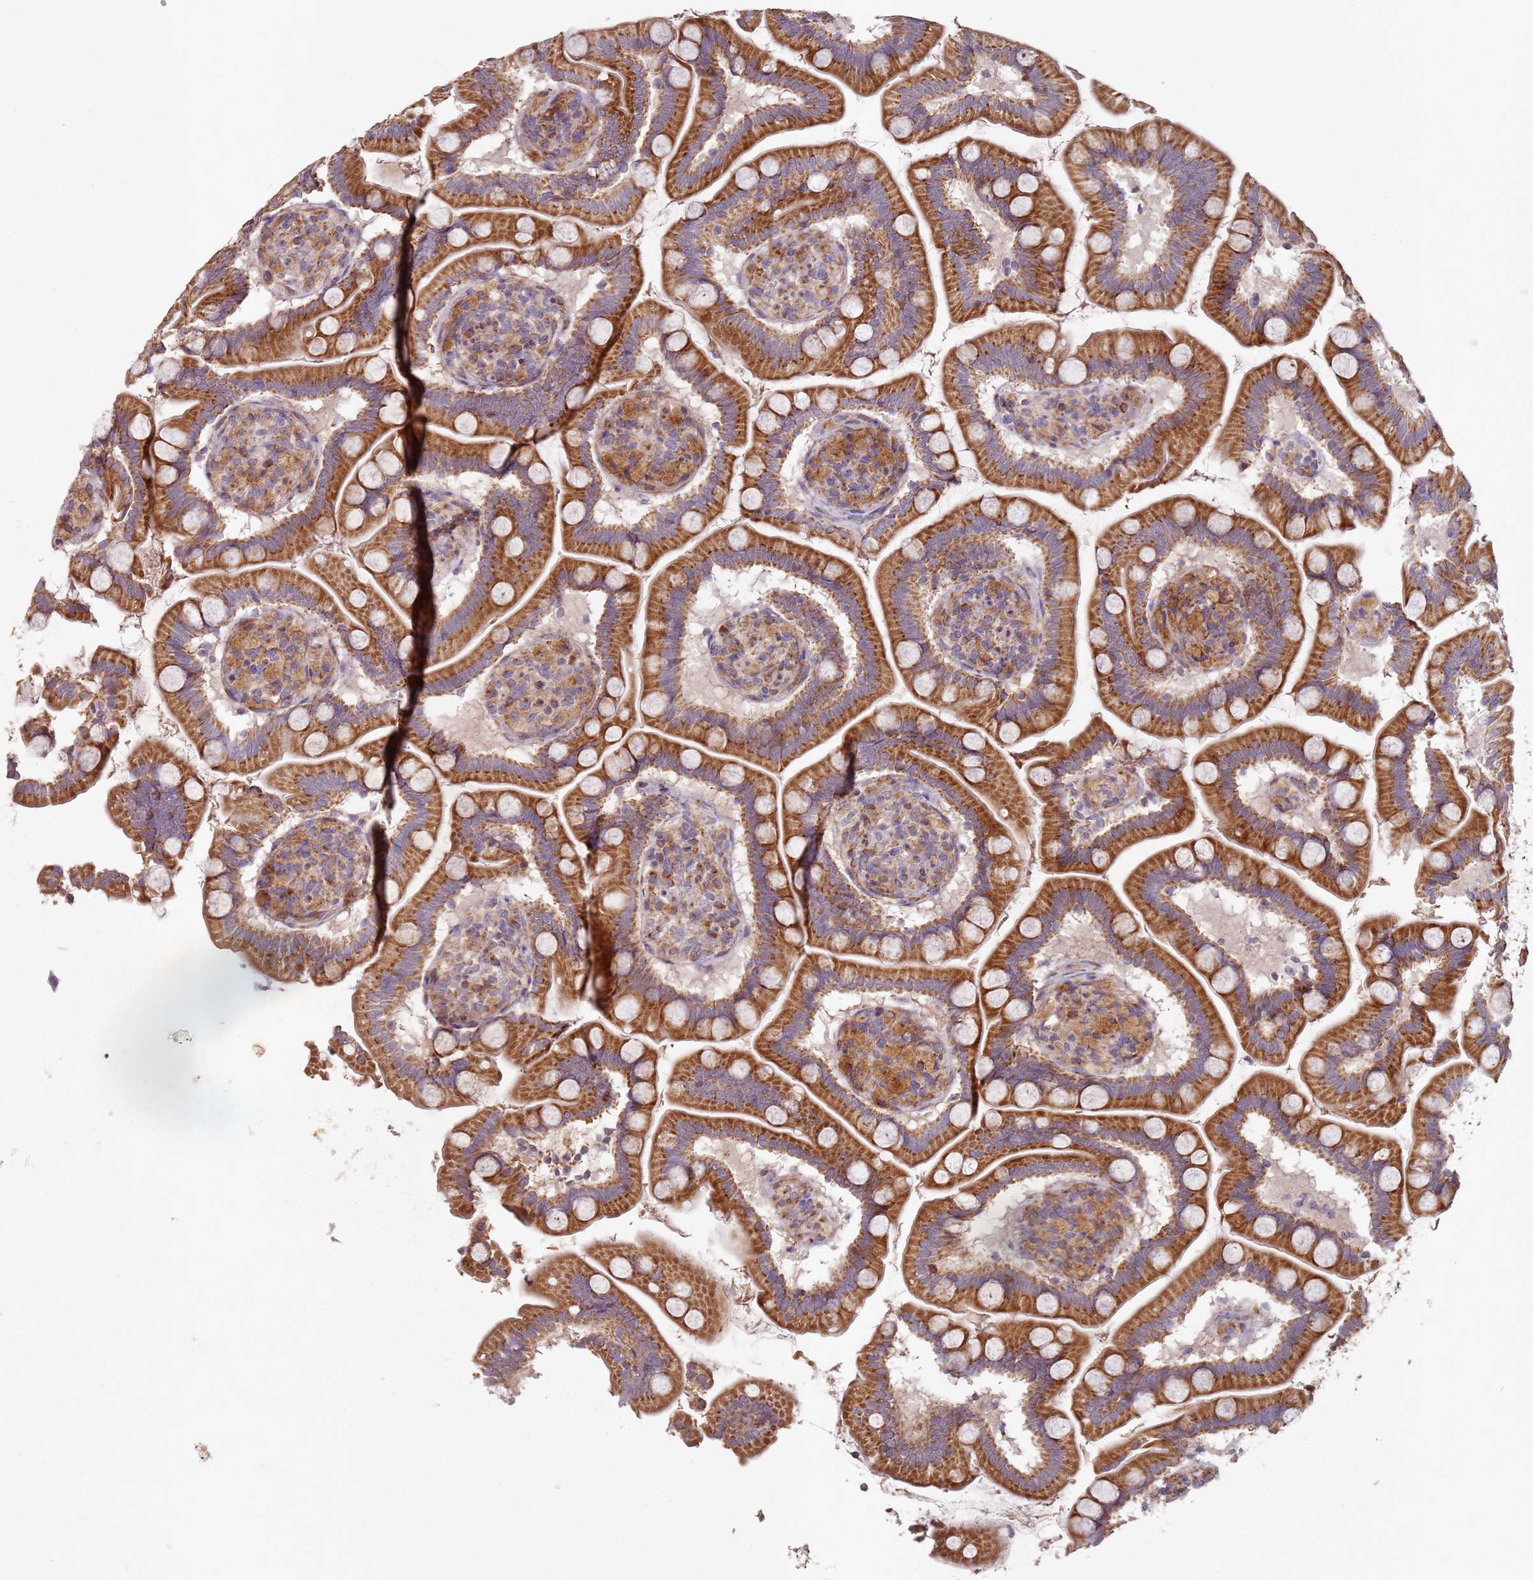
{"staining": {"intensity": "strong", "quantity": ">75%", "location": "cytoplasmic/membranous"}, "tissue": "small intestine", "cell_type": "Glandular cells", "image_type": "normal", "snomed": [{"axis": "morphology", "description": "Normal tissue, NOS"}, {"axis": "topography", "description": "Small intestine"}], "caption": "Immunohistochemical staining of benign small intestine shows high levels of strong cytoplasmic/membranous expression in approximately >75% of glandular cells.", "gene": "ARFRP1", "patient": {"sex": "female", "age": 64}}